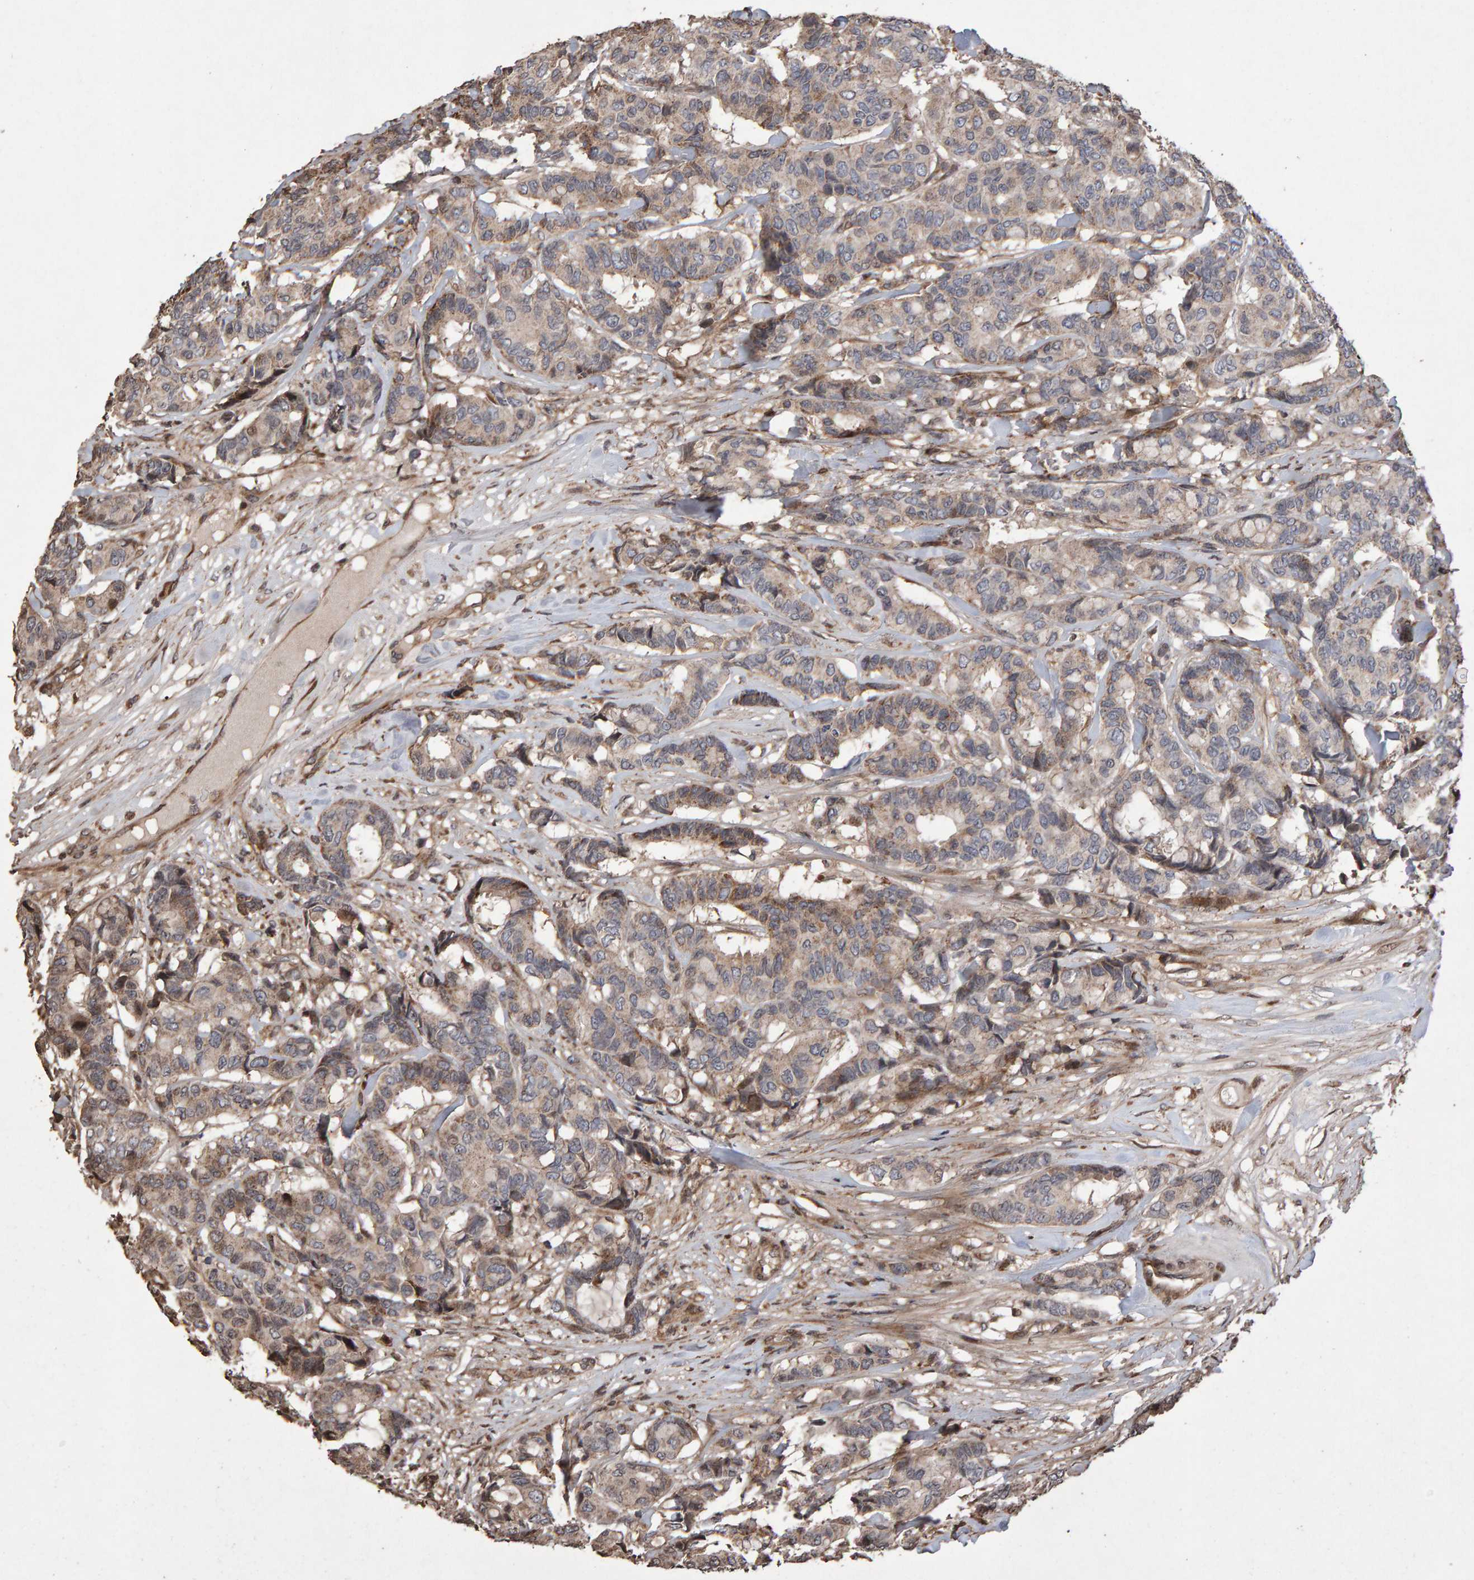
{"staining": {"intensity": "weak", "quantity": "<25%", "location": "cytoplasmic/membranous"}, "tissue": "breast cancer", "cell_type": "Tumor cells", "image_type": "cancer", "snomed": [{"axis": "morphology", "description": "Duct carcinoma"}, {"axis": "topography", "description": "Breast"}], "caption": "A micrograph of breast cancer stained for a protein demonstrates no brown staining in tumor cells.", "gene": "OSBP2", "patient": {"sex": "female", "age": 87}}